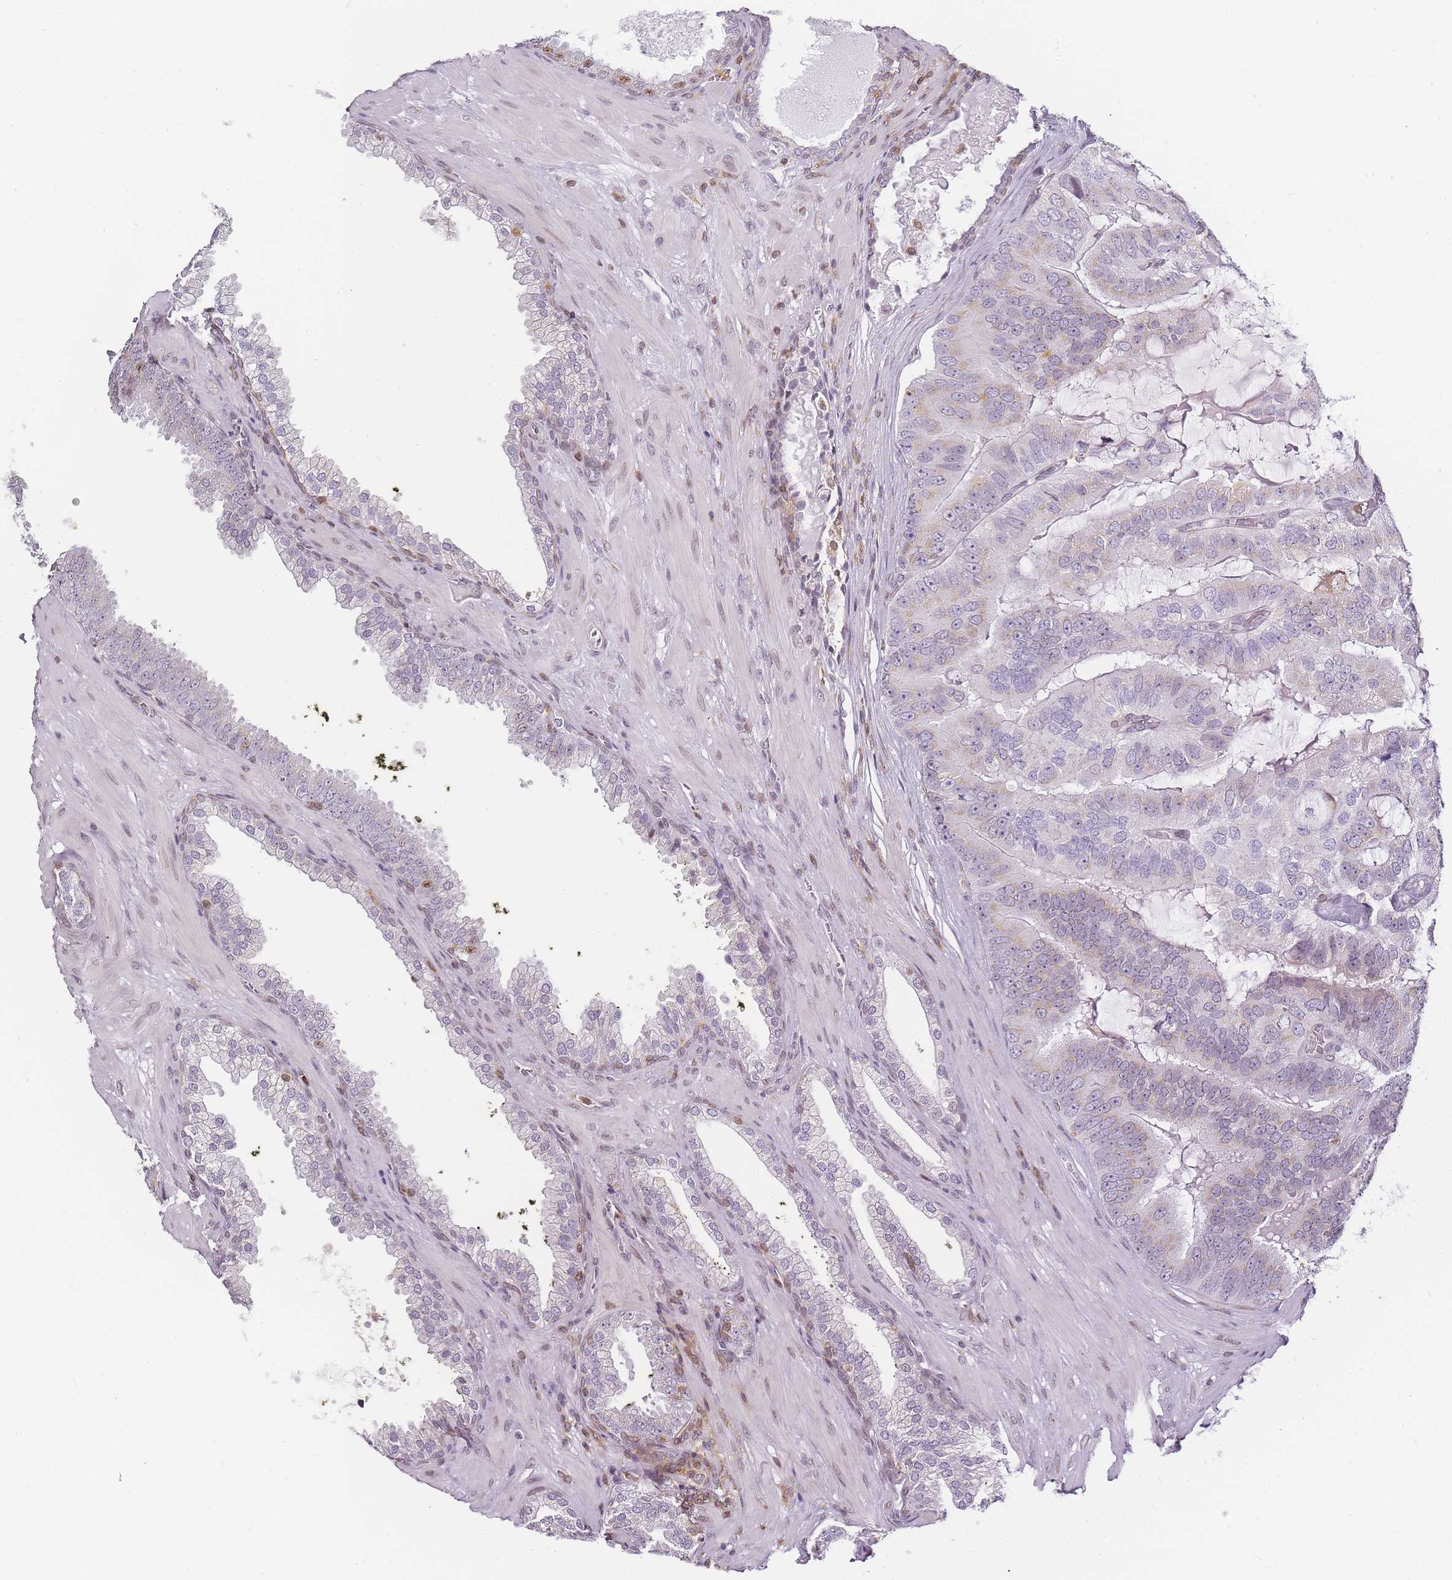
{"staining": {"intensity": "weak", "quantity": "<25%", "location": "cytoplasmic/membranous"}, "tissue": "prostate cancer", "cell_type": "Tumor cells", "image_type": "cancer", "snomed": [{"axis": "morphology", "description": "Adenocarcinoma, High grade"}, {"axis": "topography", "description": "Prostate"}], "caption": "A high-resolution photomicrograph shows IHC staining of prostate cancer (high-grade adenocarcinoma), which exhibits no significant positivity in tumor cells.", "gene": "JAKMIP1", "patient": {"sex": "male", "age": 55}}